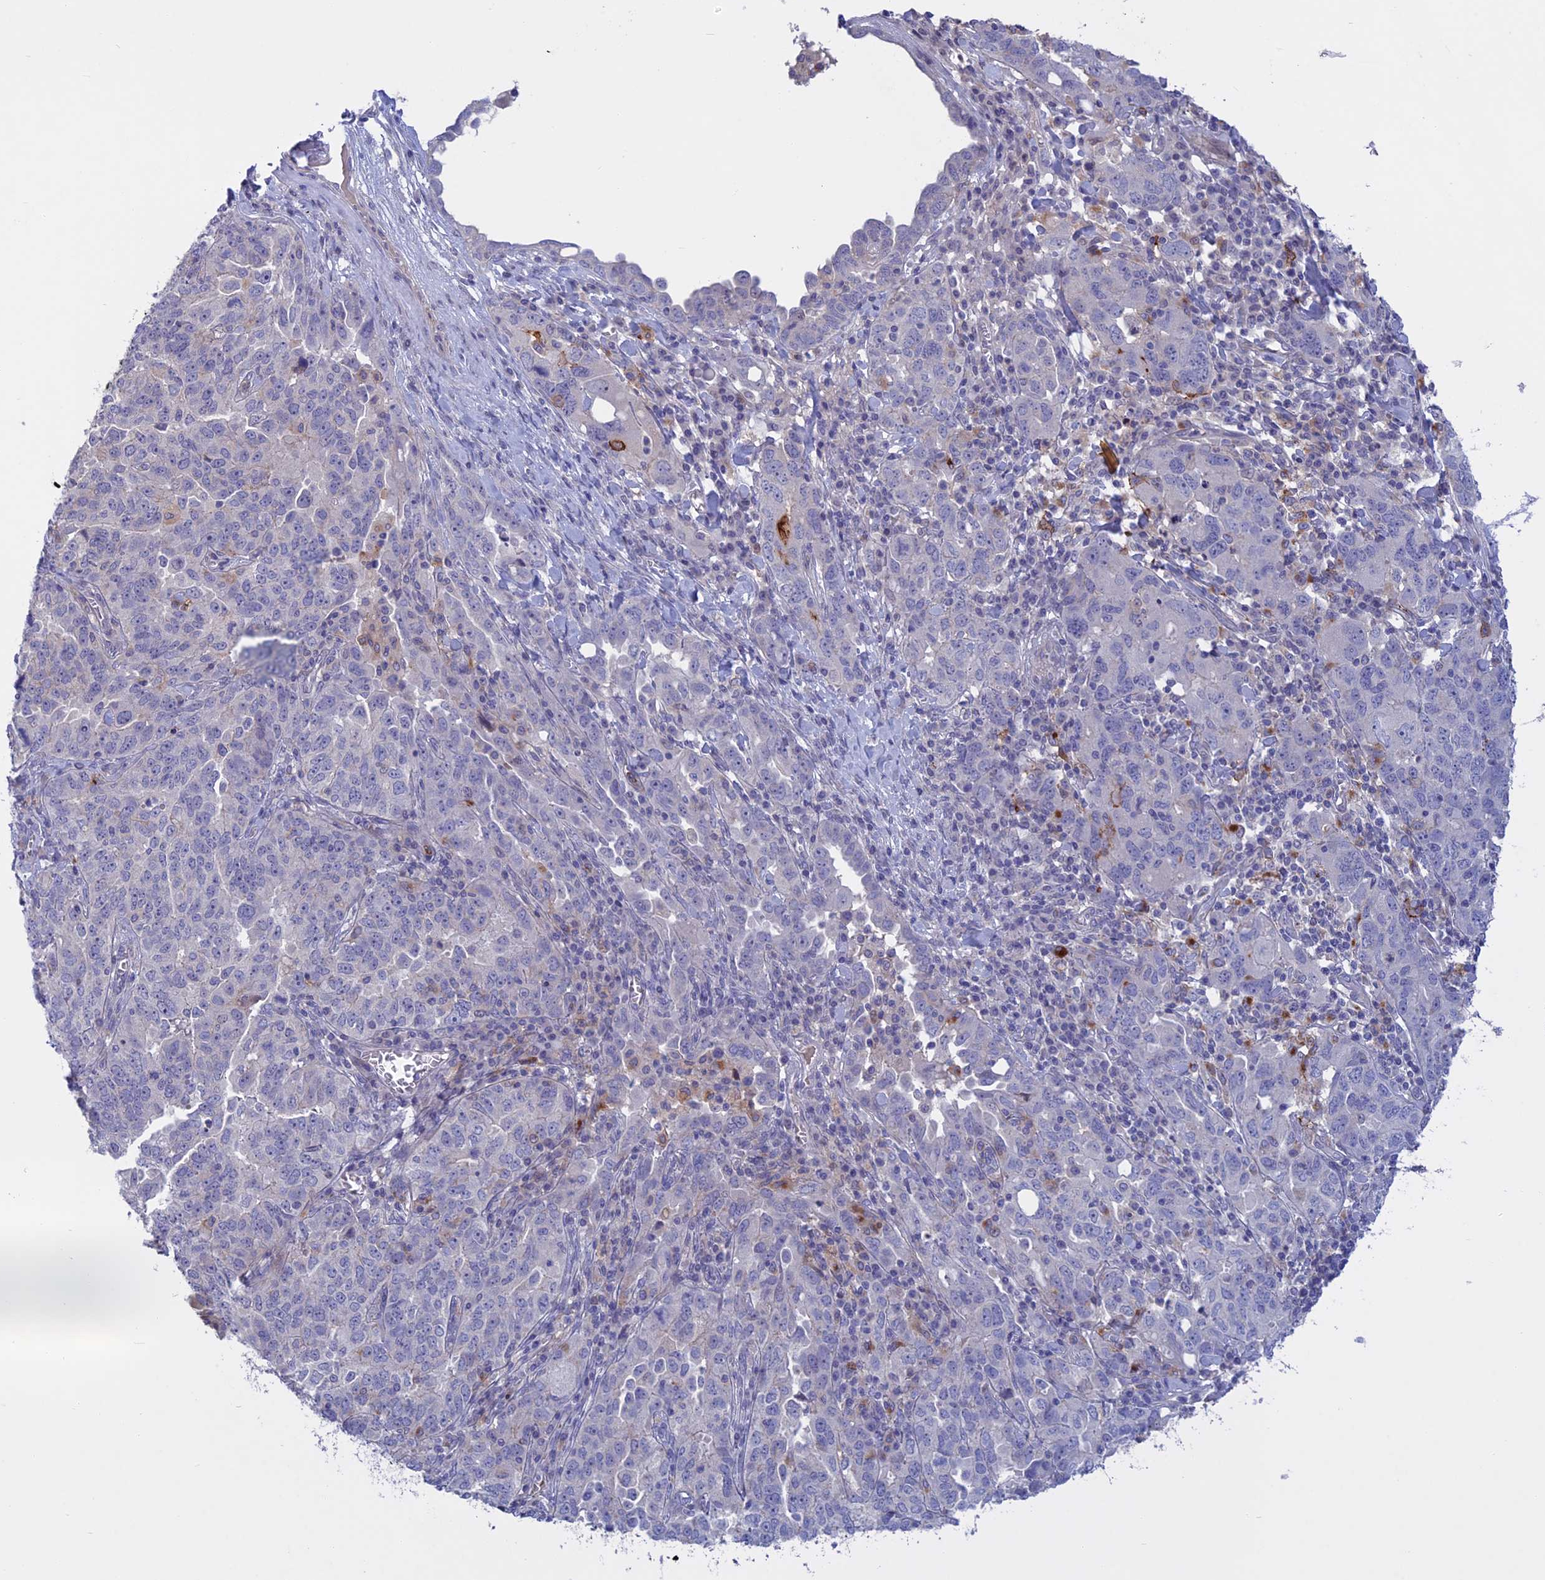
{"staining": {"intensity": "negative", "quantity": "none", "location": "none"}, "tissue": "ovarian cancer", "cell_type": "Tumor cells", "image_type": "cancer", "snomed": [{"axis": "morphology", "description": "Carcinoma, endometroid"}, {"axis": "topography", "description": "Ovary"}], "caption": "This is a histopathology image of immunohistochemistry (IHC) staining of ovarian endometroid carcinoma, which shows no positivity in tumor cells.", "gene": "SLC2A6", "patient": {"sex": "female", "age": 62}}